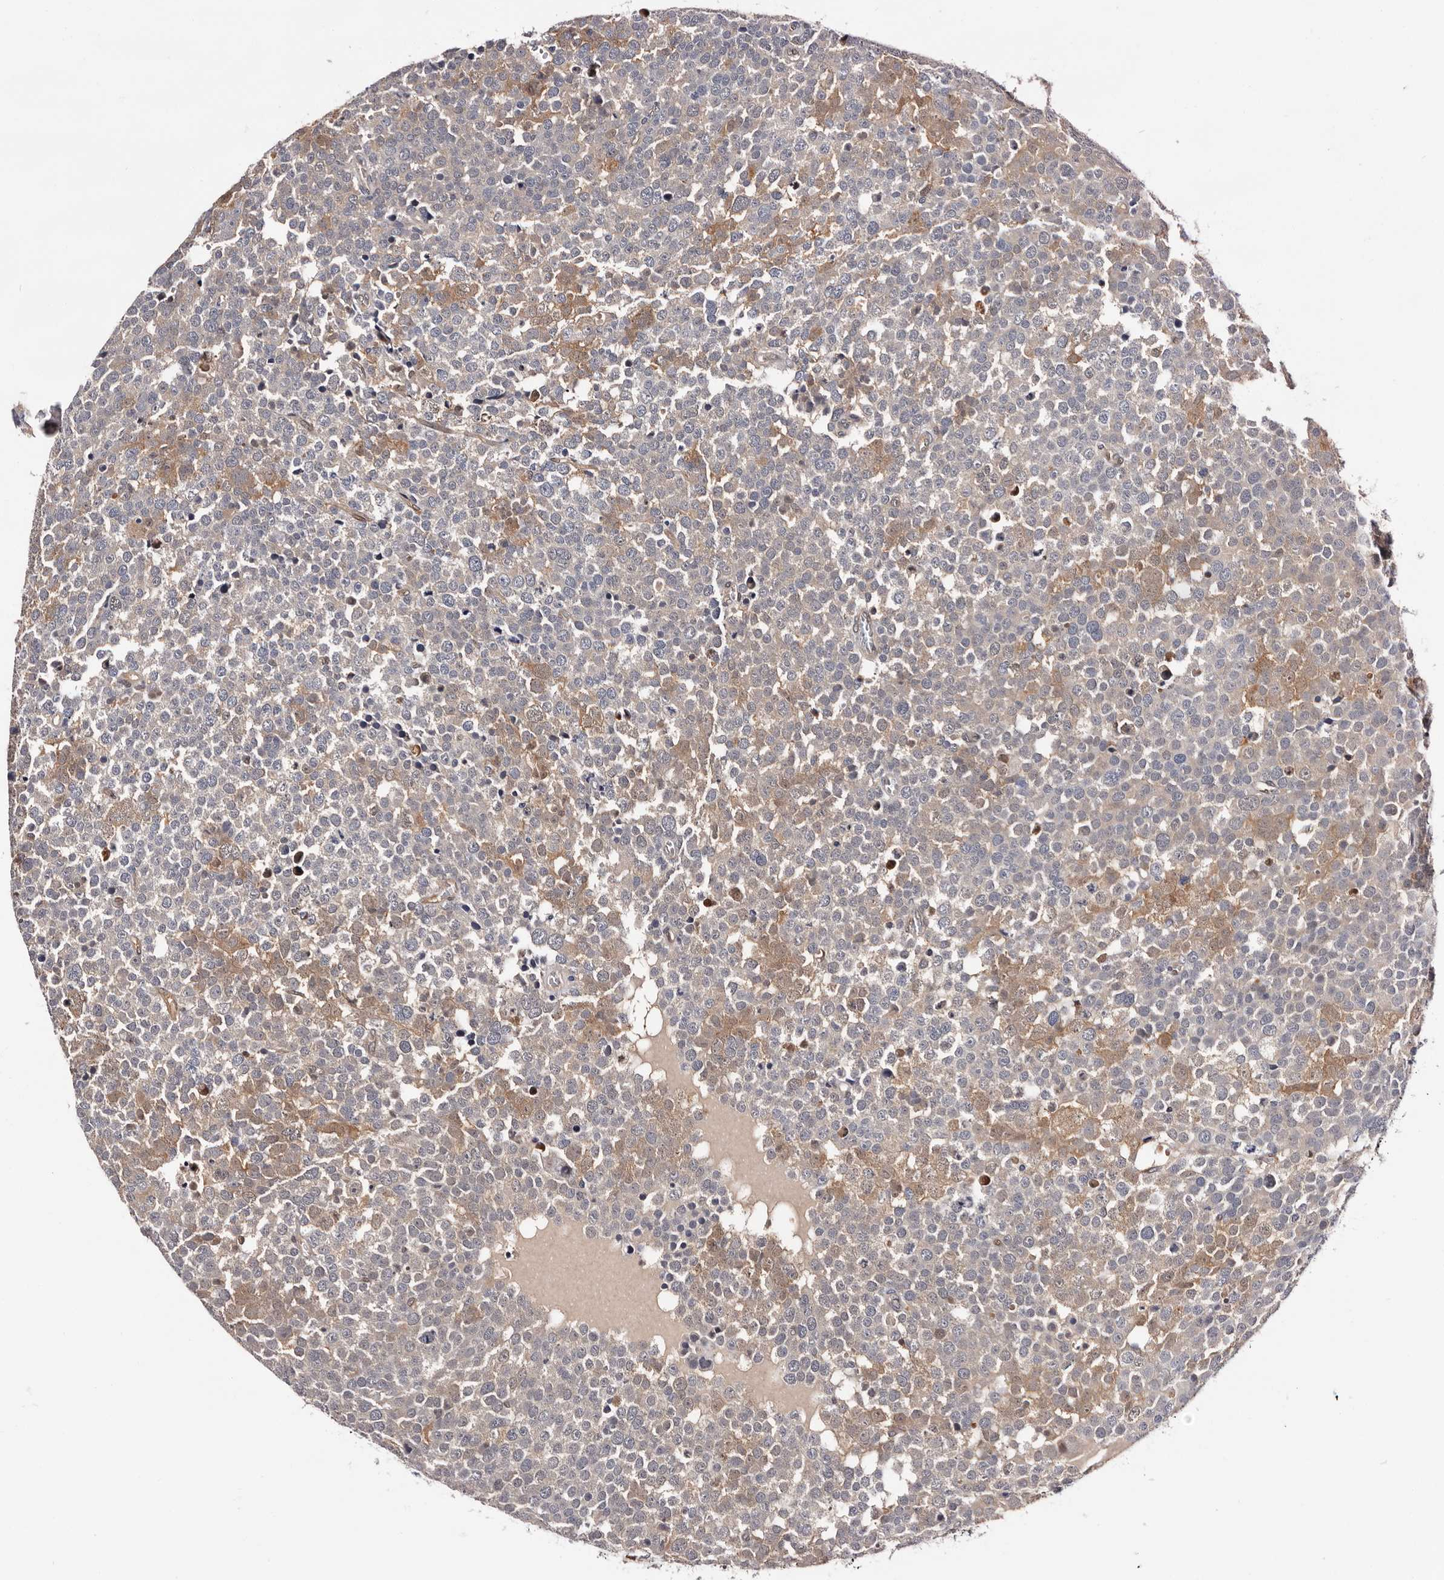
{"staining": {"intensity": "moderate", "quantity": "<25%", "location": "cytoplasmic/membranous"}, "tissue": "testis cancer", "cell_type": "Tumor cells", "image_type": "cancer", "snomed": [{"axis": "morphology", "description": "Seminoma, NOS"}, {"axis": "topography", "description": "Testis"}], "caption": "Tumor cells demonstrate moderate cytoplasmic/membranous positivity in approximately <25% of cells in testis cancer. Nuclei are stained in blue.", "gene": "TP53I3", "patient": {"sex": "male", "age": 71}}